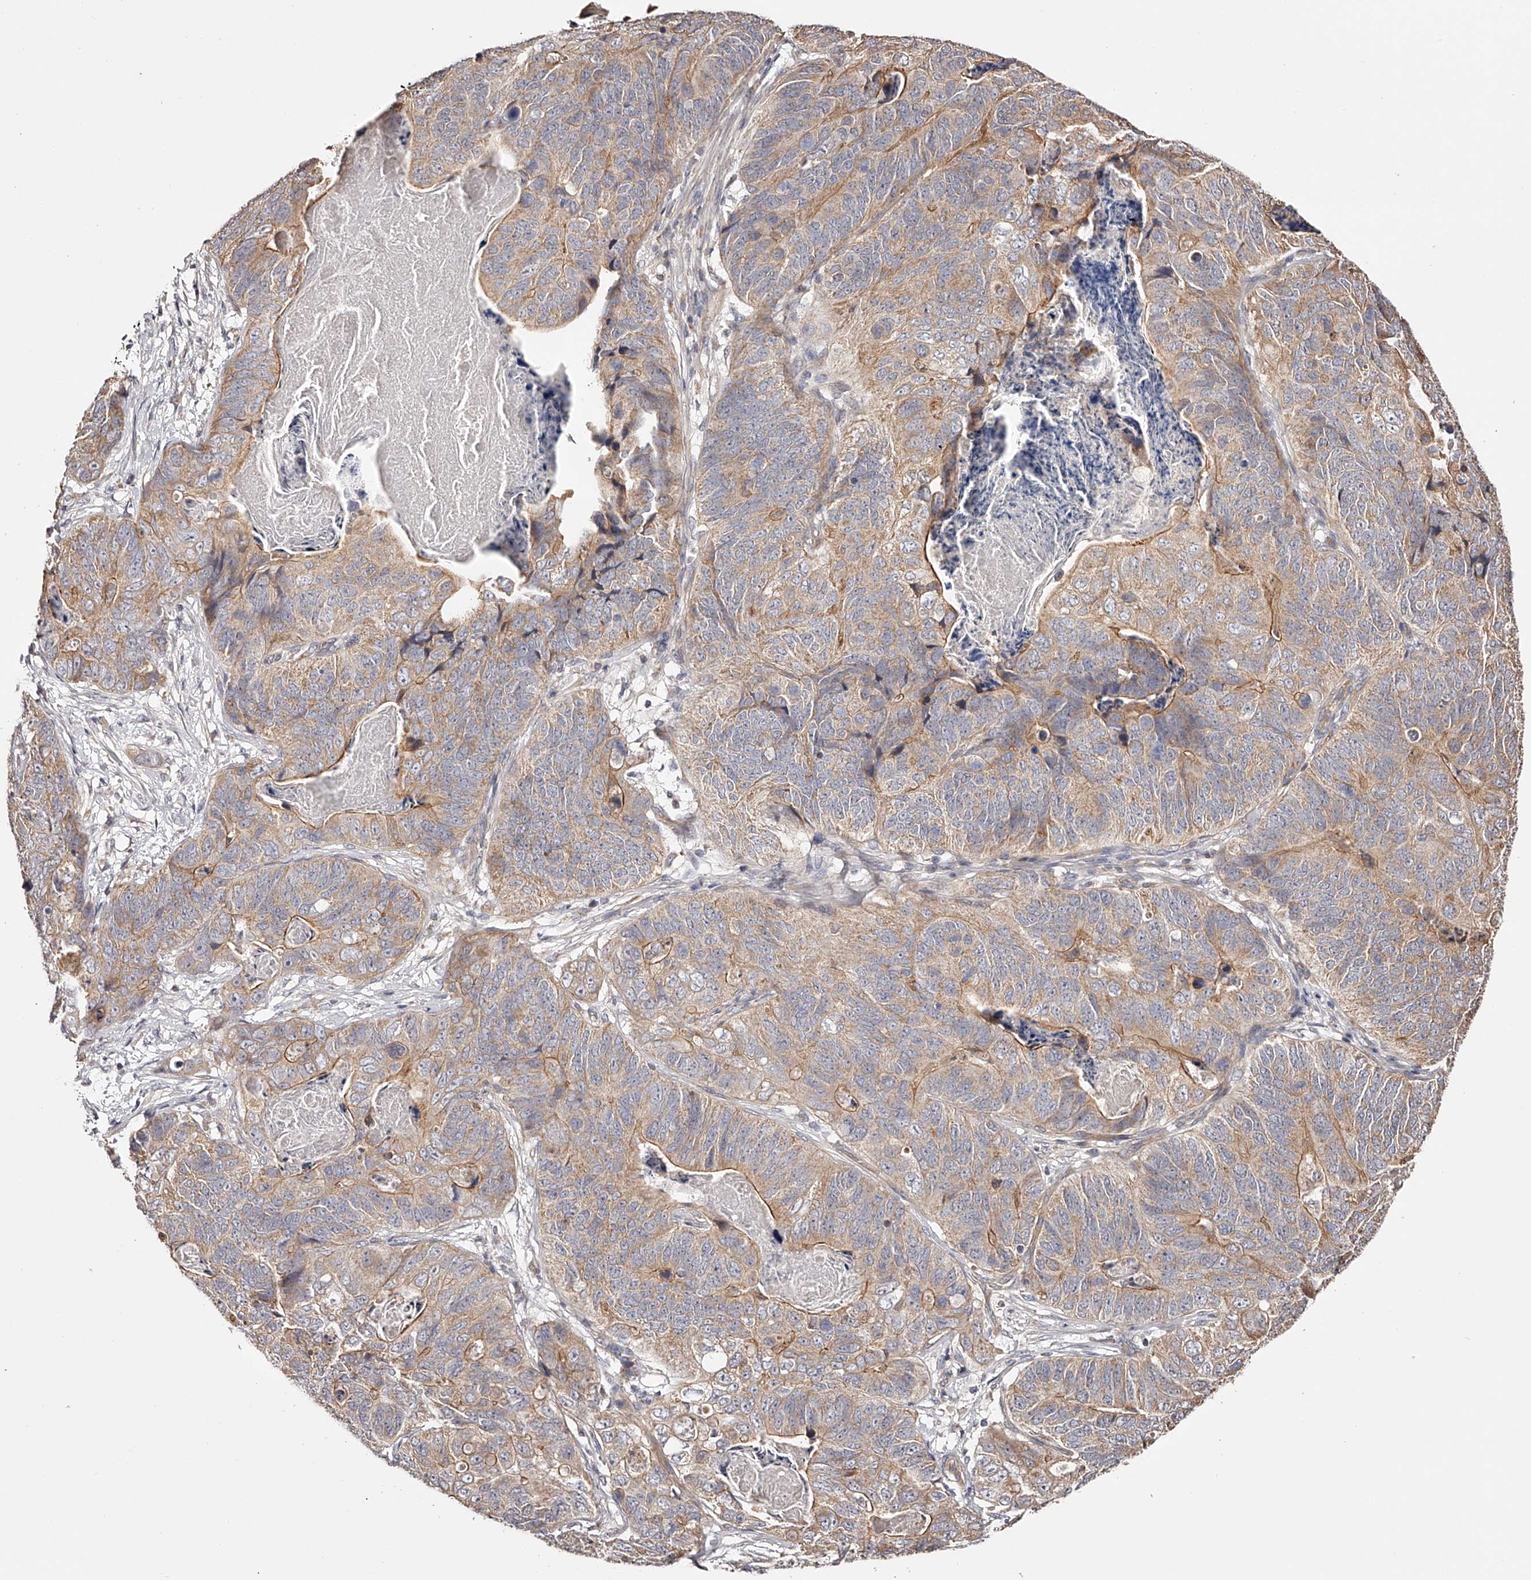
{"staining": {"intensity": "moderate", "quantity": ">75%", "location": "cytoplasmic/membranous"}, "tissue": "stomach cancer", "cell_type": "Tumor cells", "image_type": "cancer", "snomed": [{"axis": "morphology", "description": "Normal tissue, NOS"}, {"axis": "morphology", "description": "Adenocarcinoma, NOS"}, {"axis": "topography", "description": "Stomach"}], "caption": "Immunohistochemical staining of stomach cancer exhibits medium levels of moderate cytoplasmic/membranous protein staining in approximately >75% of tumor cells.", "gene": "USP21", "patient": {"sex": "female", "age": 89}}